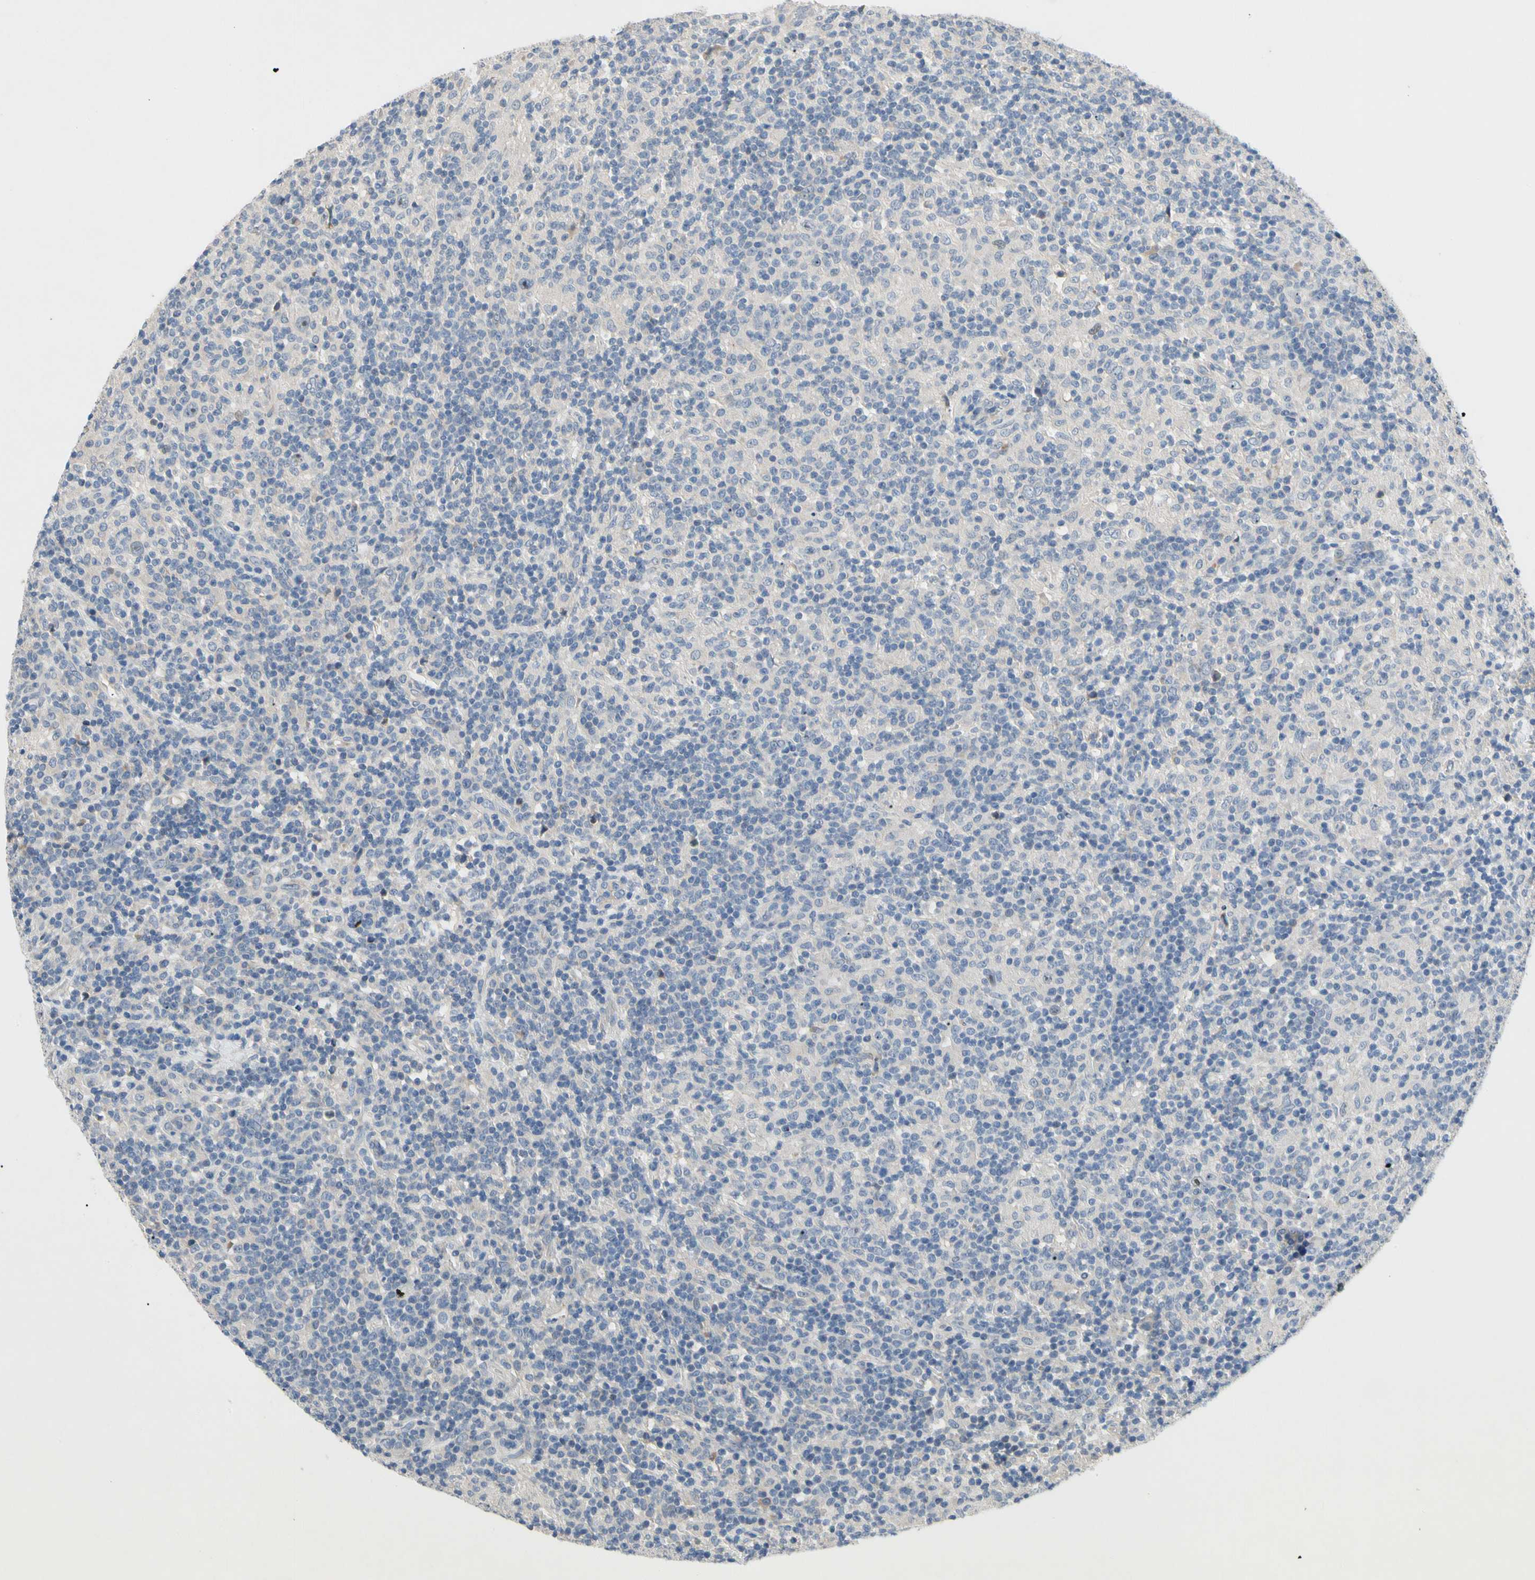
{"staining": {"intensity": "negative", "quantity": "none", "location": "none"}, "tissue": "lymphoma", "cell_type": "Tumor cells", "image_type": "cancer", "snomed": [{"axis": "morphology", "description": "Hodgkin's disease, NOS"}, {"axis": "topography", "description": "Lymph node"}], "caption": "High magnification brightfield microscopy of Hodgkin's disease stained with DAB (brown) and counterstained with hematoxylin (blue): tumor cells show no significant expression.", "gene": "GAS6", "patient": {"sex": "male", "age": 70}}